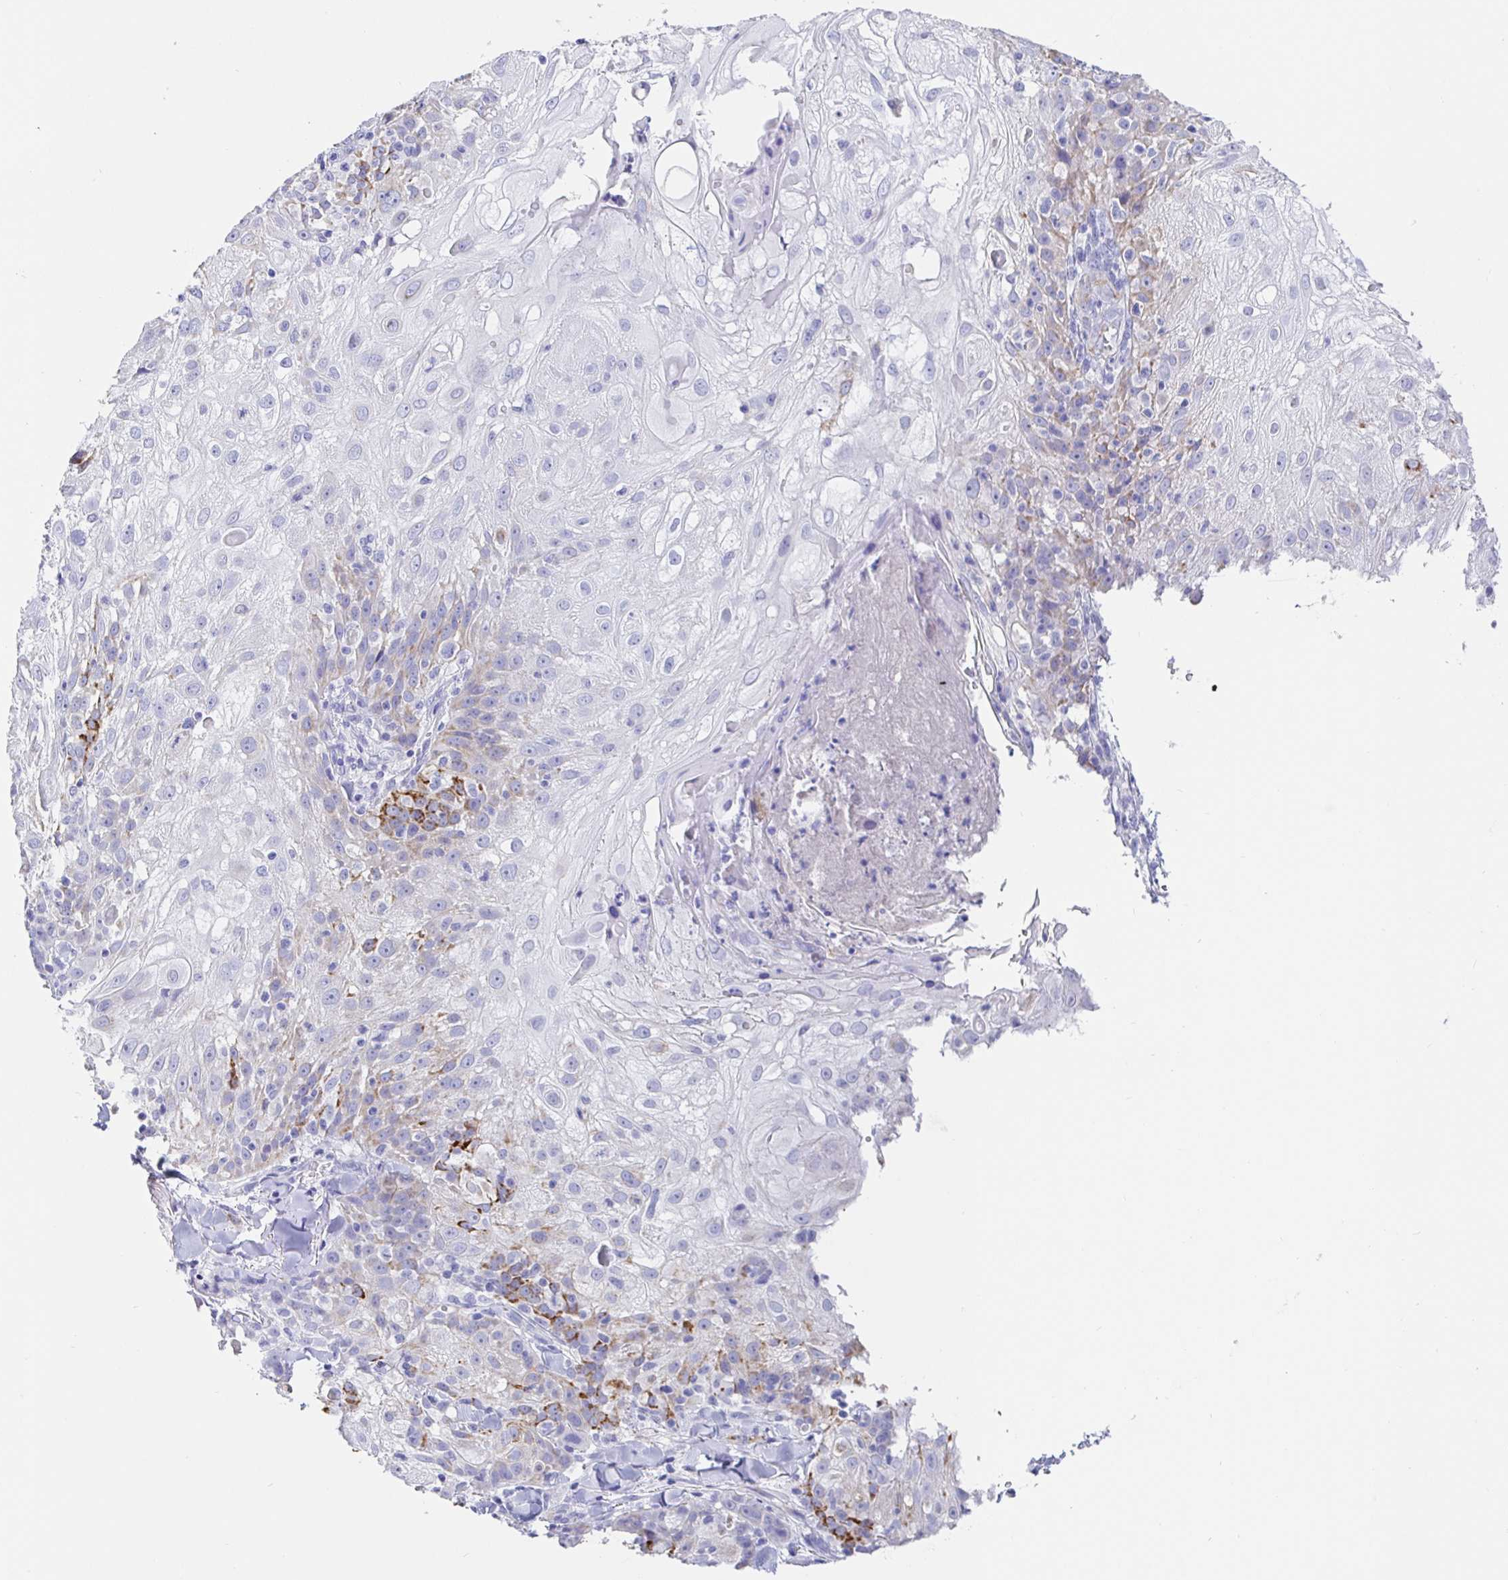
{"staining": {"intensity": "moderate", "quantity": "<25%", "location": "cytoplasmic/membranous"}, "tissue": "skin cancer", "cell_type": "Tumor cells", "image_type": "cancer", "snomed": [{"axis": "morphology", "description": "Normal tissue, NOS"}, {"axis": "morphology", "description": "Squamous cell carcinoma, NOS"}, {"axis": "topography", "description": "Skin"}], "caption": "Immunohistochemical staining of human skin cancer demonstrates low levels of moderate cytoplasmic/membranous expression in about <25% of tumor cells.", "gene": "MAOA", "patient": {"sex": "female", "age": 83}}